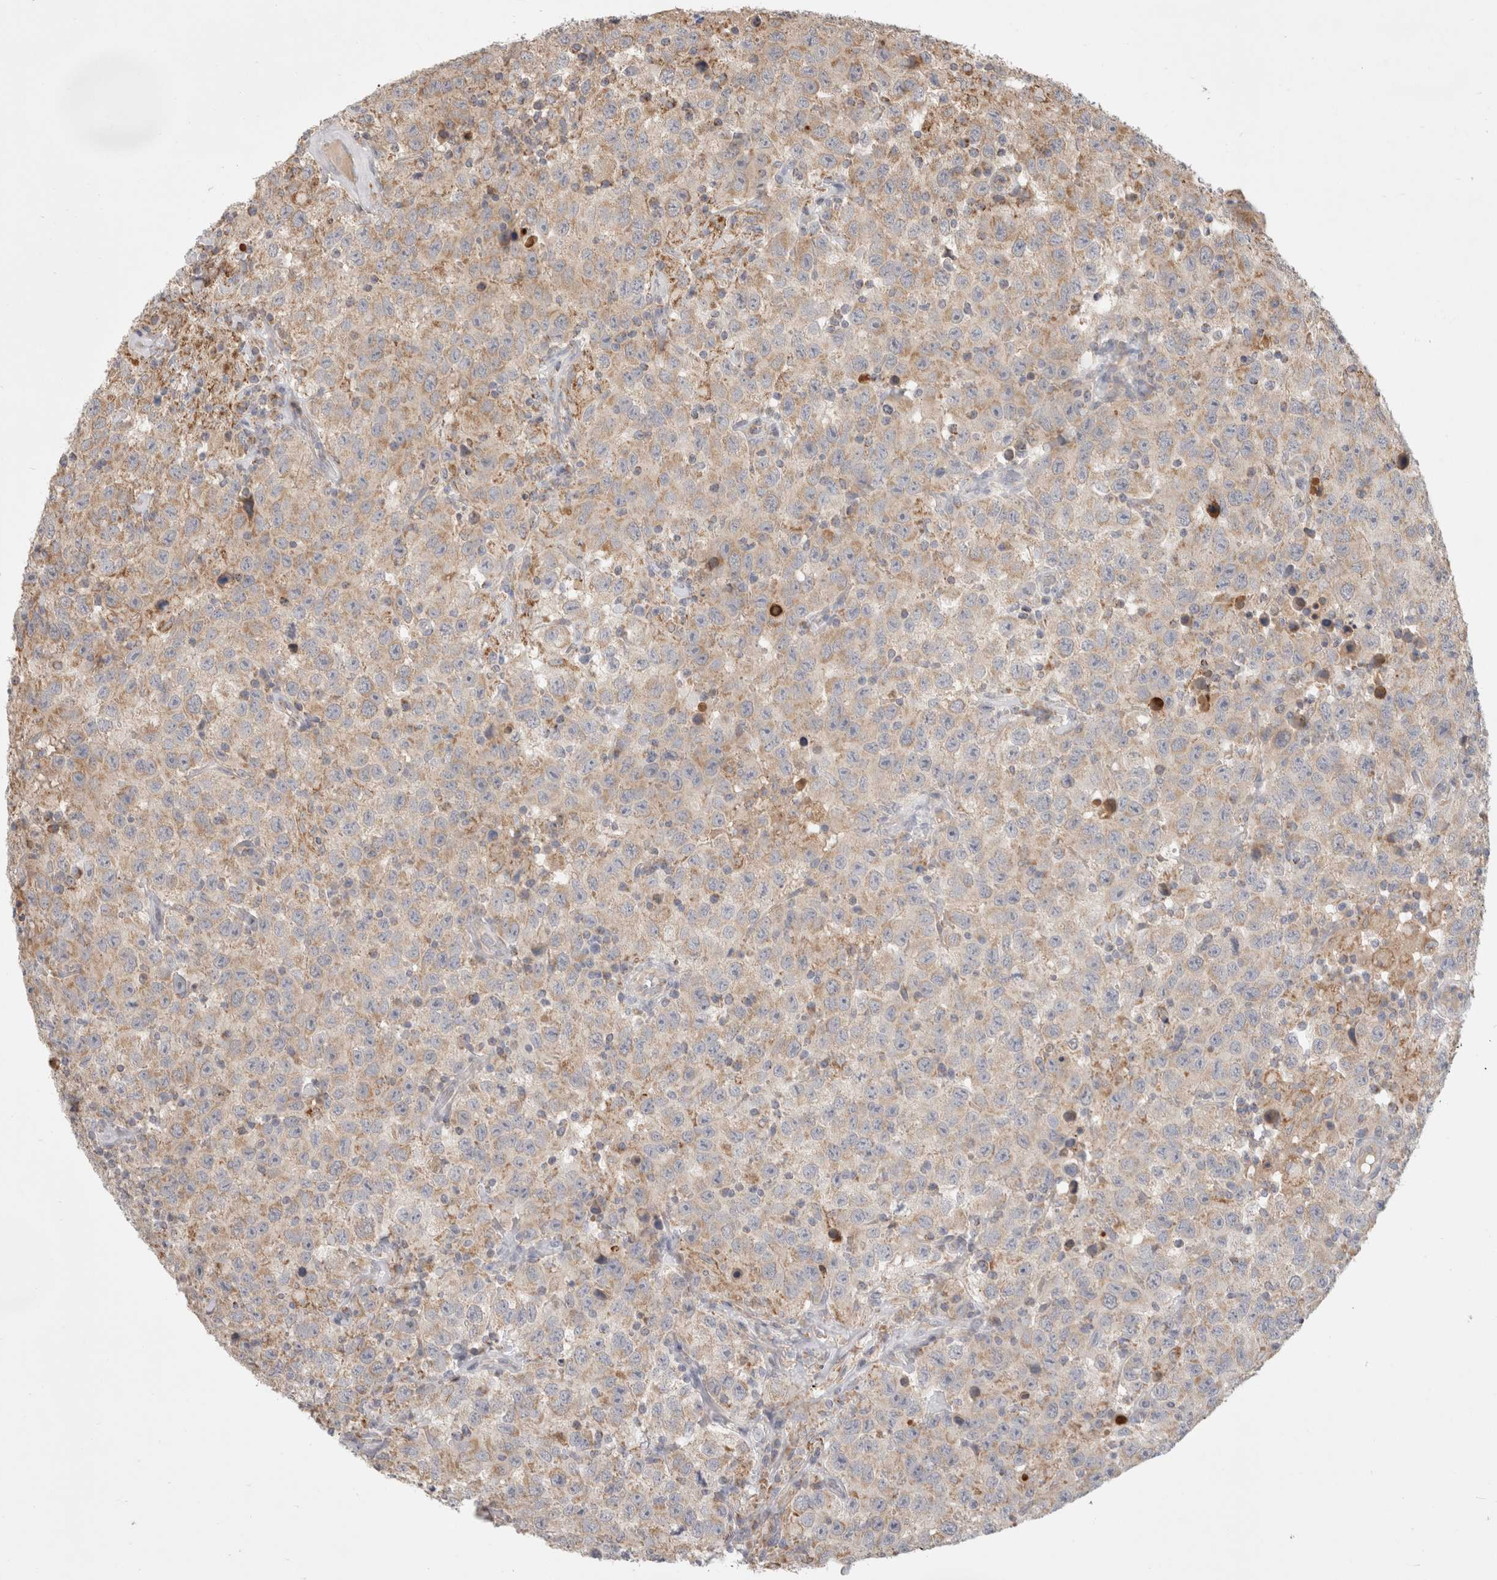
{"staining": {"intensity": "weak", "quantity": ">75%", "location": "cytoplasmic/membranous"}, "tissue": "testis cancer", "cell_type": "Tumor cells", "image_type": "cancer", "snomed": [{"axis": "morphology", "description": "Seminoma, NOS"}, {"axis": "topography", "description": "Testis"}], "caption": "Testis seminoma stained with a protein marker exhibits weak staining in tumor cells.", "gene": "HROB", "patient": {"sex": "male", "age": 41}}